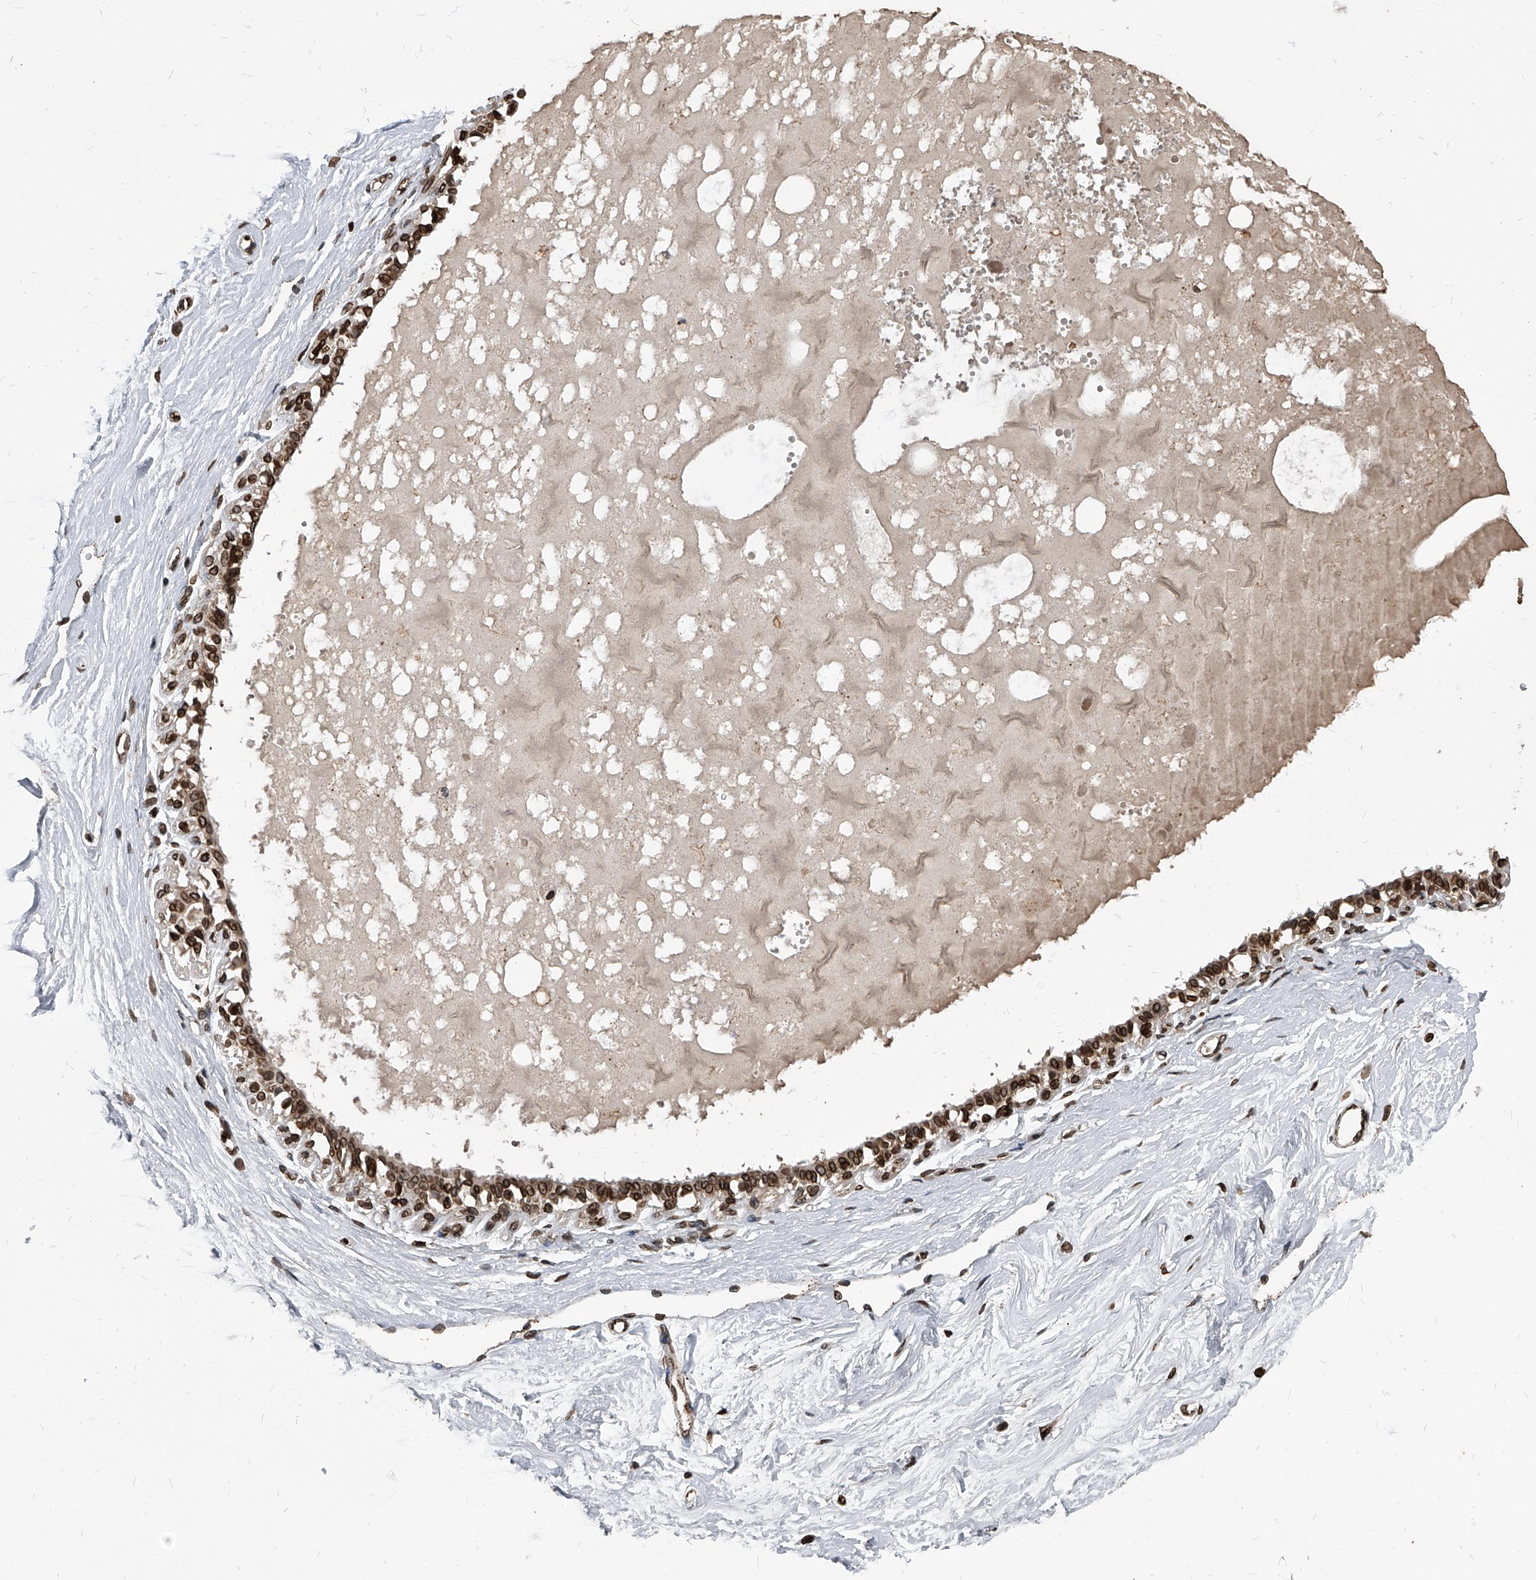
{"staining": {"intensity": "negative", "quantity": "none", "location": "none"}, "tissue": "breast", "cell_type": "Adipocytes", "image_type": "normal", "snomed": [{"axis": "morphology", "description": "Normal tissue, NOS"}, {"axis": "topography", "description": "Breast"}], "caption": "Protein analysis of unremarkable breast exhibits no significant expression in adipocytes.", "gene": "PHF20", "patient": {"sex": "female", "age": 45}}